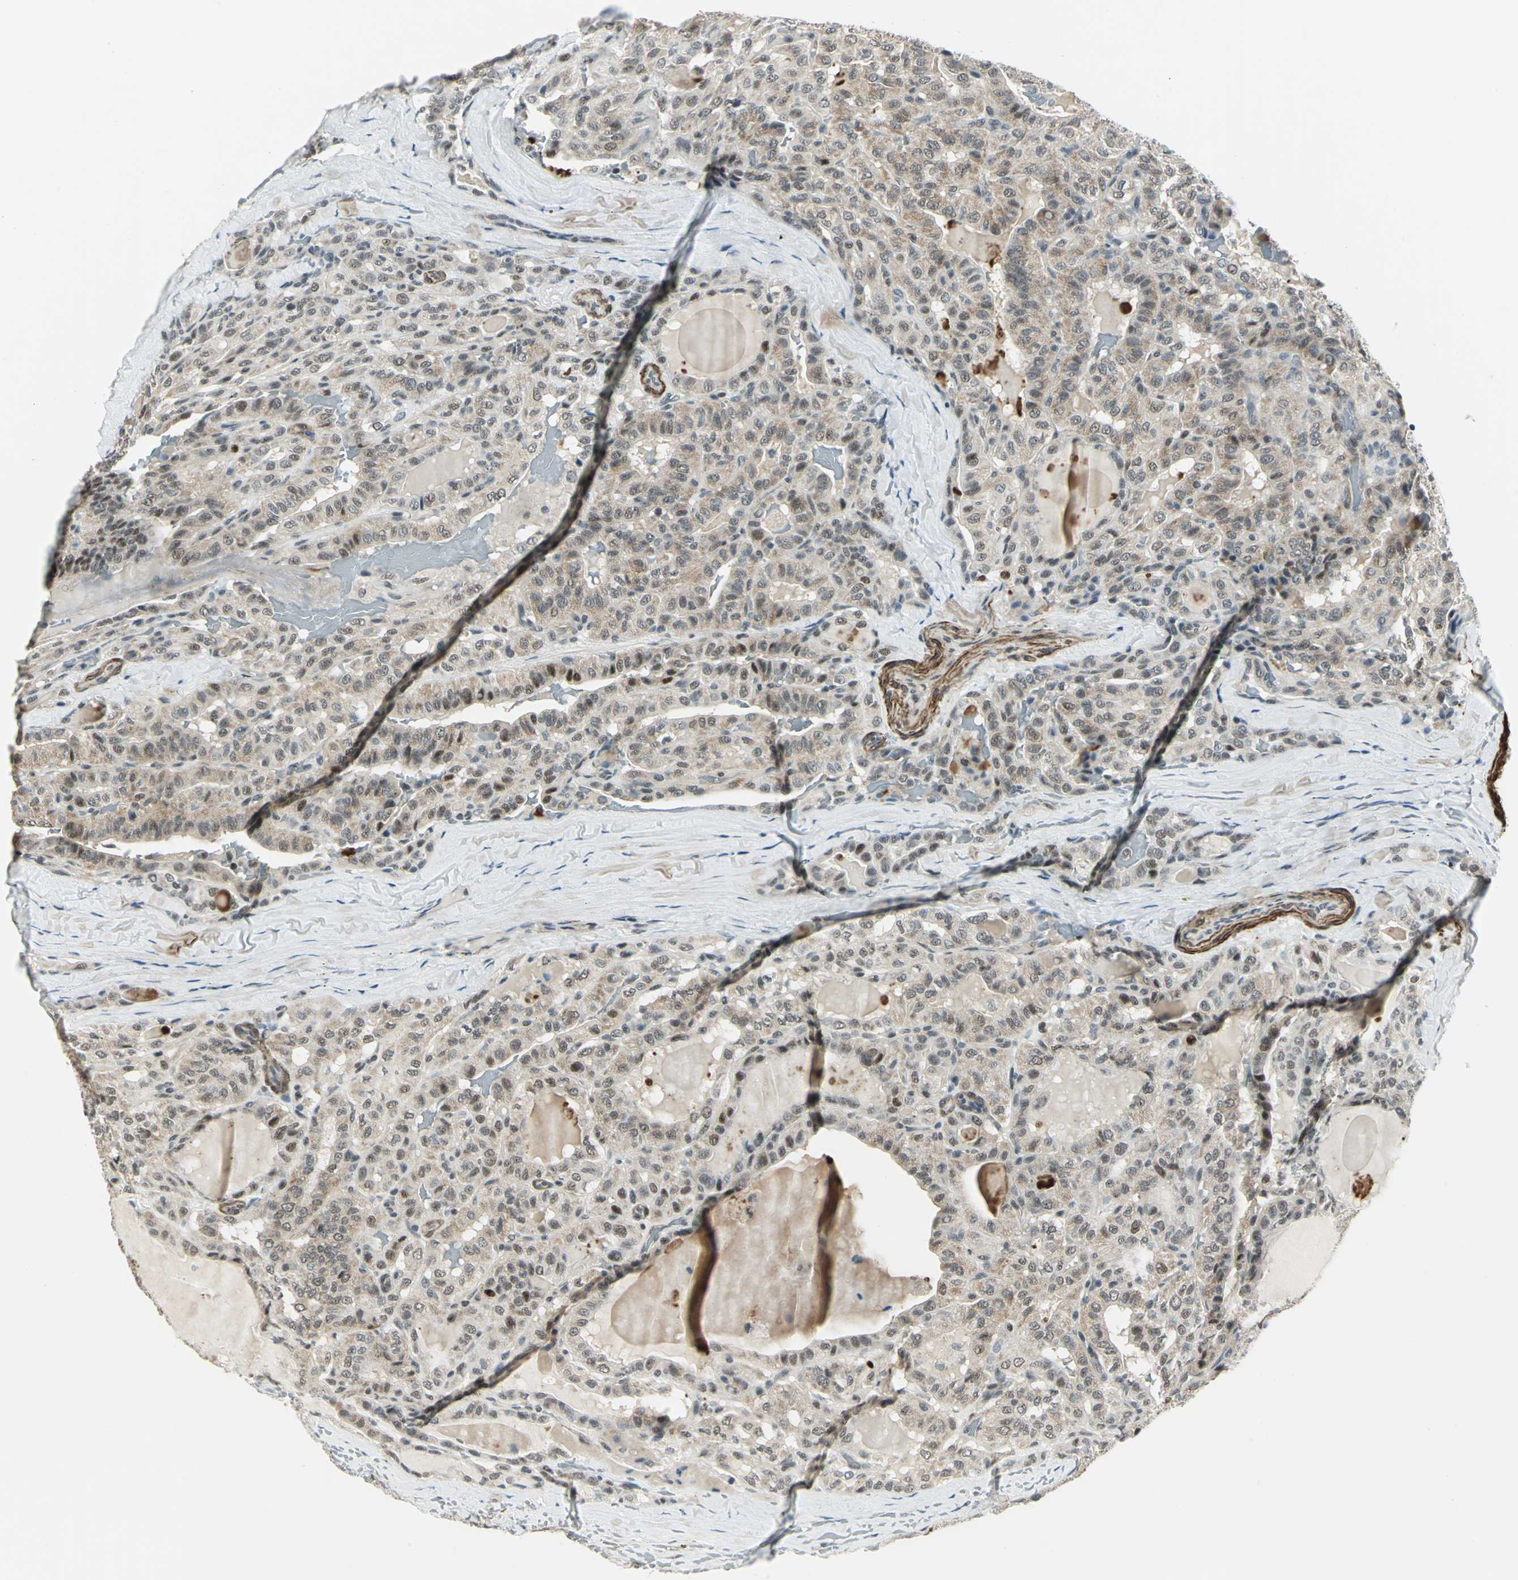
{"staining": {"intensity": "weak", "quantity": ">75%", "location": "cytoplasmic/membranous,nuclear"}, "tissue": "thyroid cancer", "cell_type": "Tumor cells", "image_type": "cancer", "snomed": [{"axis": "morphology", "description": "Papillary adenocarcinoma, NOS"}, {"axis": "topography", "description": "Thyroid gland"}], "caption": "Thyroid cancer (papillary adenocarcinoma) stained for a protein (brown) reveals weak cytoplasmic/membranous and nuclear positive staining in approximately >75% of tumor cells.", "gene": "MTA1", "patient": {"sex": "male", "age": 77}}